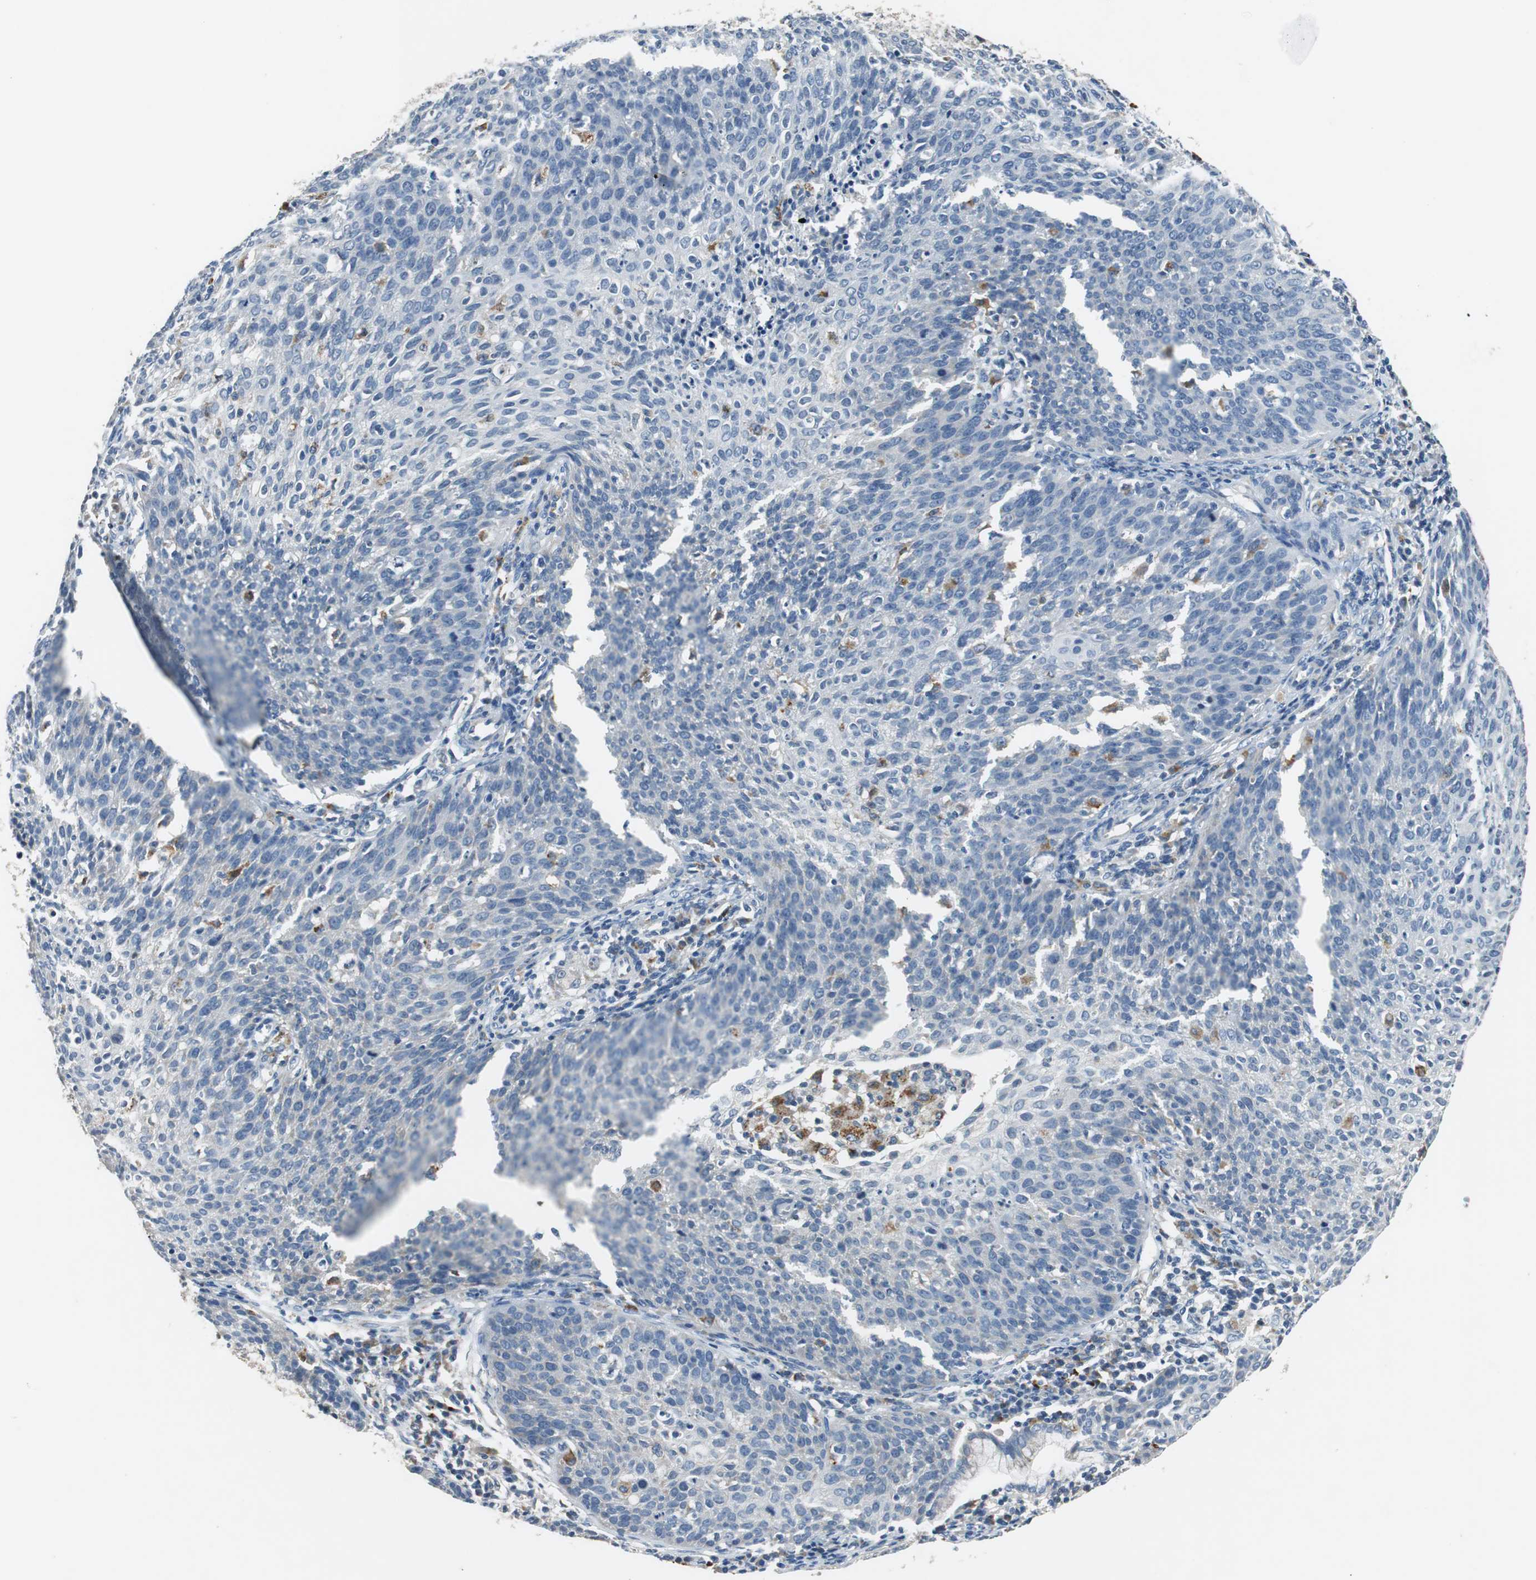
{"staining": {"intensity": "negative", "quantity": "none", "location": "none"}, "tissue": "cervical cancer", "cell_type": "Tumor cells", "image_type": "cancer", "snomed": [{"axis": "morphology", "description": "Squamous cell carcinoma, NOS"}, {"axis": "topography", "description": "Cervix"}], "caption": "A high-resolution histopathology image shows IHC staining of cervical squamous cell carcinoma, which demonstrates no significant positivity in tumor cells. (IHC, brightfield microscopy, high magnification).", "gene": "NLGN1", "patient": {"sex": "female", "age": 38}}